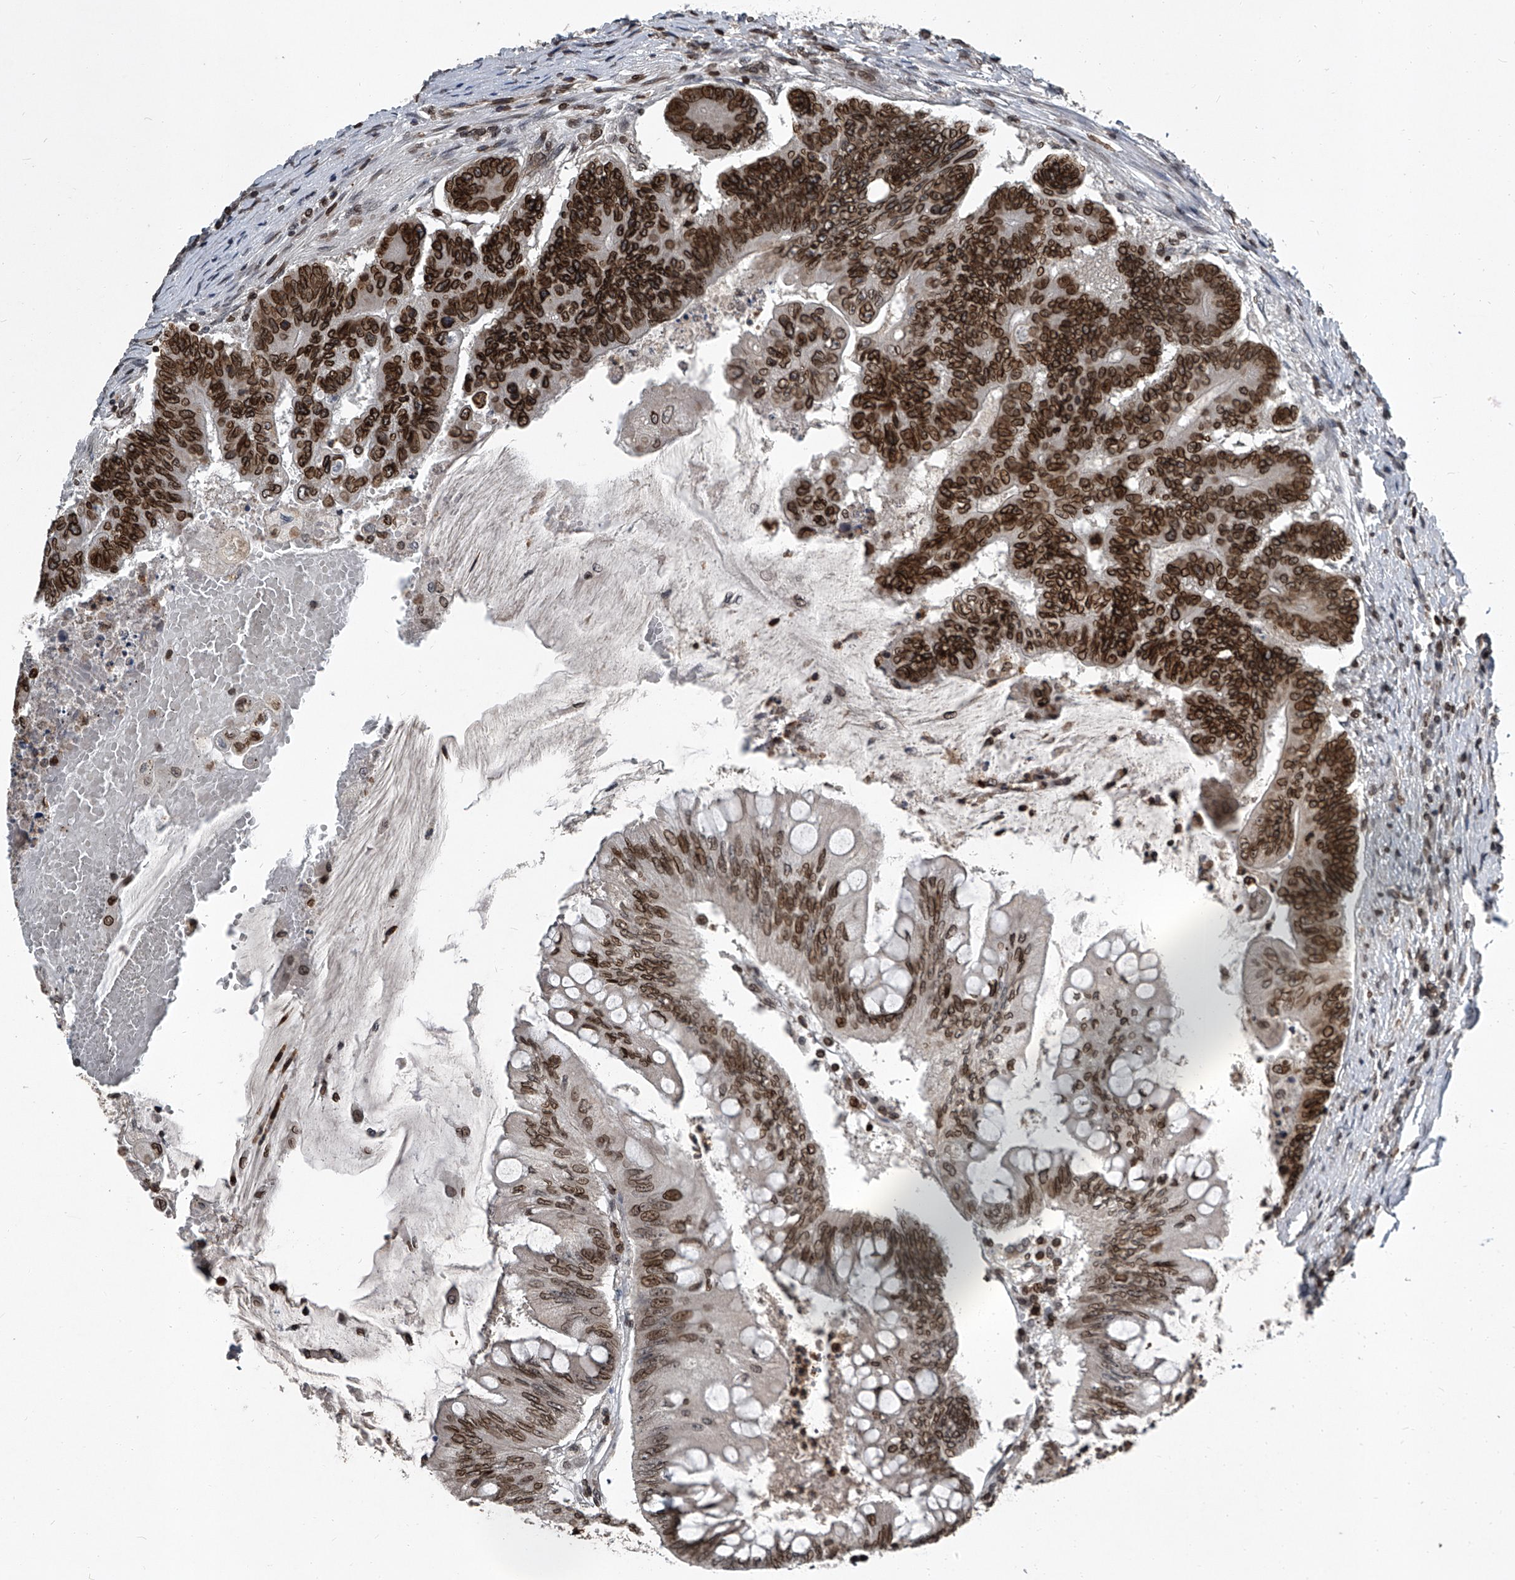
{"staining": {"intensity": "strong", "quantity": ">75%", "location": "cytoplasmic/membranous,nuclear"}, "tissue": "colorectal cancer", "cell_type": "Tumor cells", "image_type": "cancer", "snomed": [{"axis": "morphology", "description": "Adenoma, NOS"}, {"axis": "morphology", "description": "Adenocarcinoma, NOS"}, {"axis": "topography", "description": "Colon"}], "caption": "Human adenoma (colorectal) stained with a brown dye shows strong cytoplasmic/membranous and nuclear positive staining in approximately >75% of tumor cells.", "gene": "PHF20", "patient": {"sex": "male", "age": 79}}